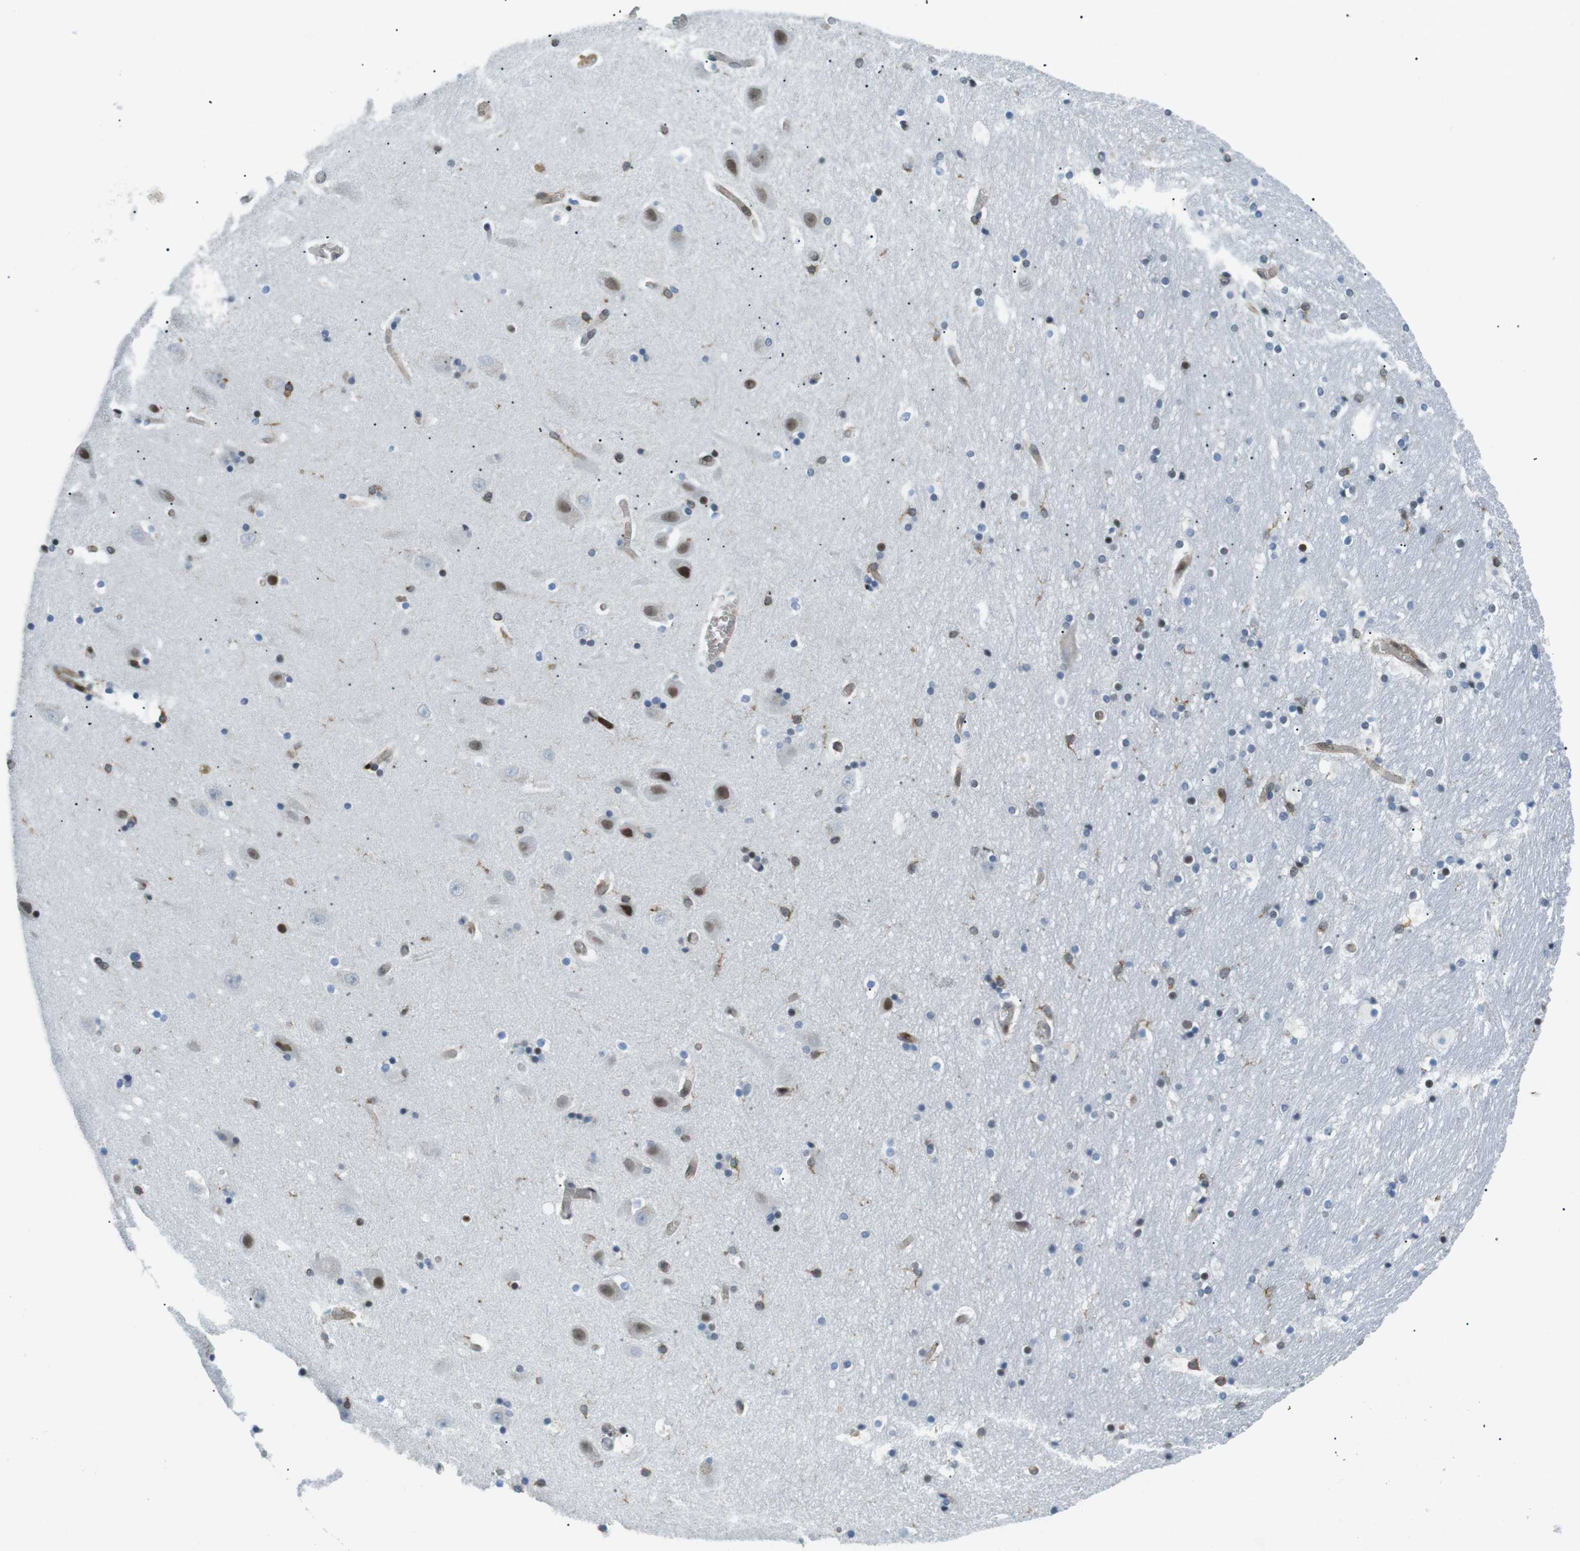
{"staining": {"intensity": "moderate", "quantity": "<25%", "location": "nuclear"}, "tissue": "hippocampus", "cell_type": "Glial cells", "image_type": "normal", "snomed": [{"axis": "morphology", "description": "Normal tissue, NOS"}, {"axis": "topography", "description": "Hippocampus"}], "caption": "Immunohistochemical staining of normal human hippocampus demonstrates low levels of moderate nuclear staining in approximately <25% of glial cells. Immunohistochemistry stains the protein in brown and the nuclei are stained blue.", "gene": "STK10", "patient": {"sex": "male", "age": 45}}